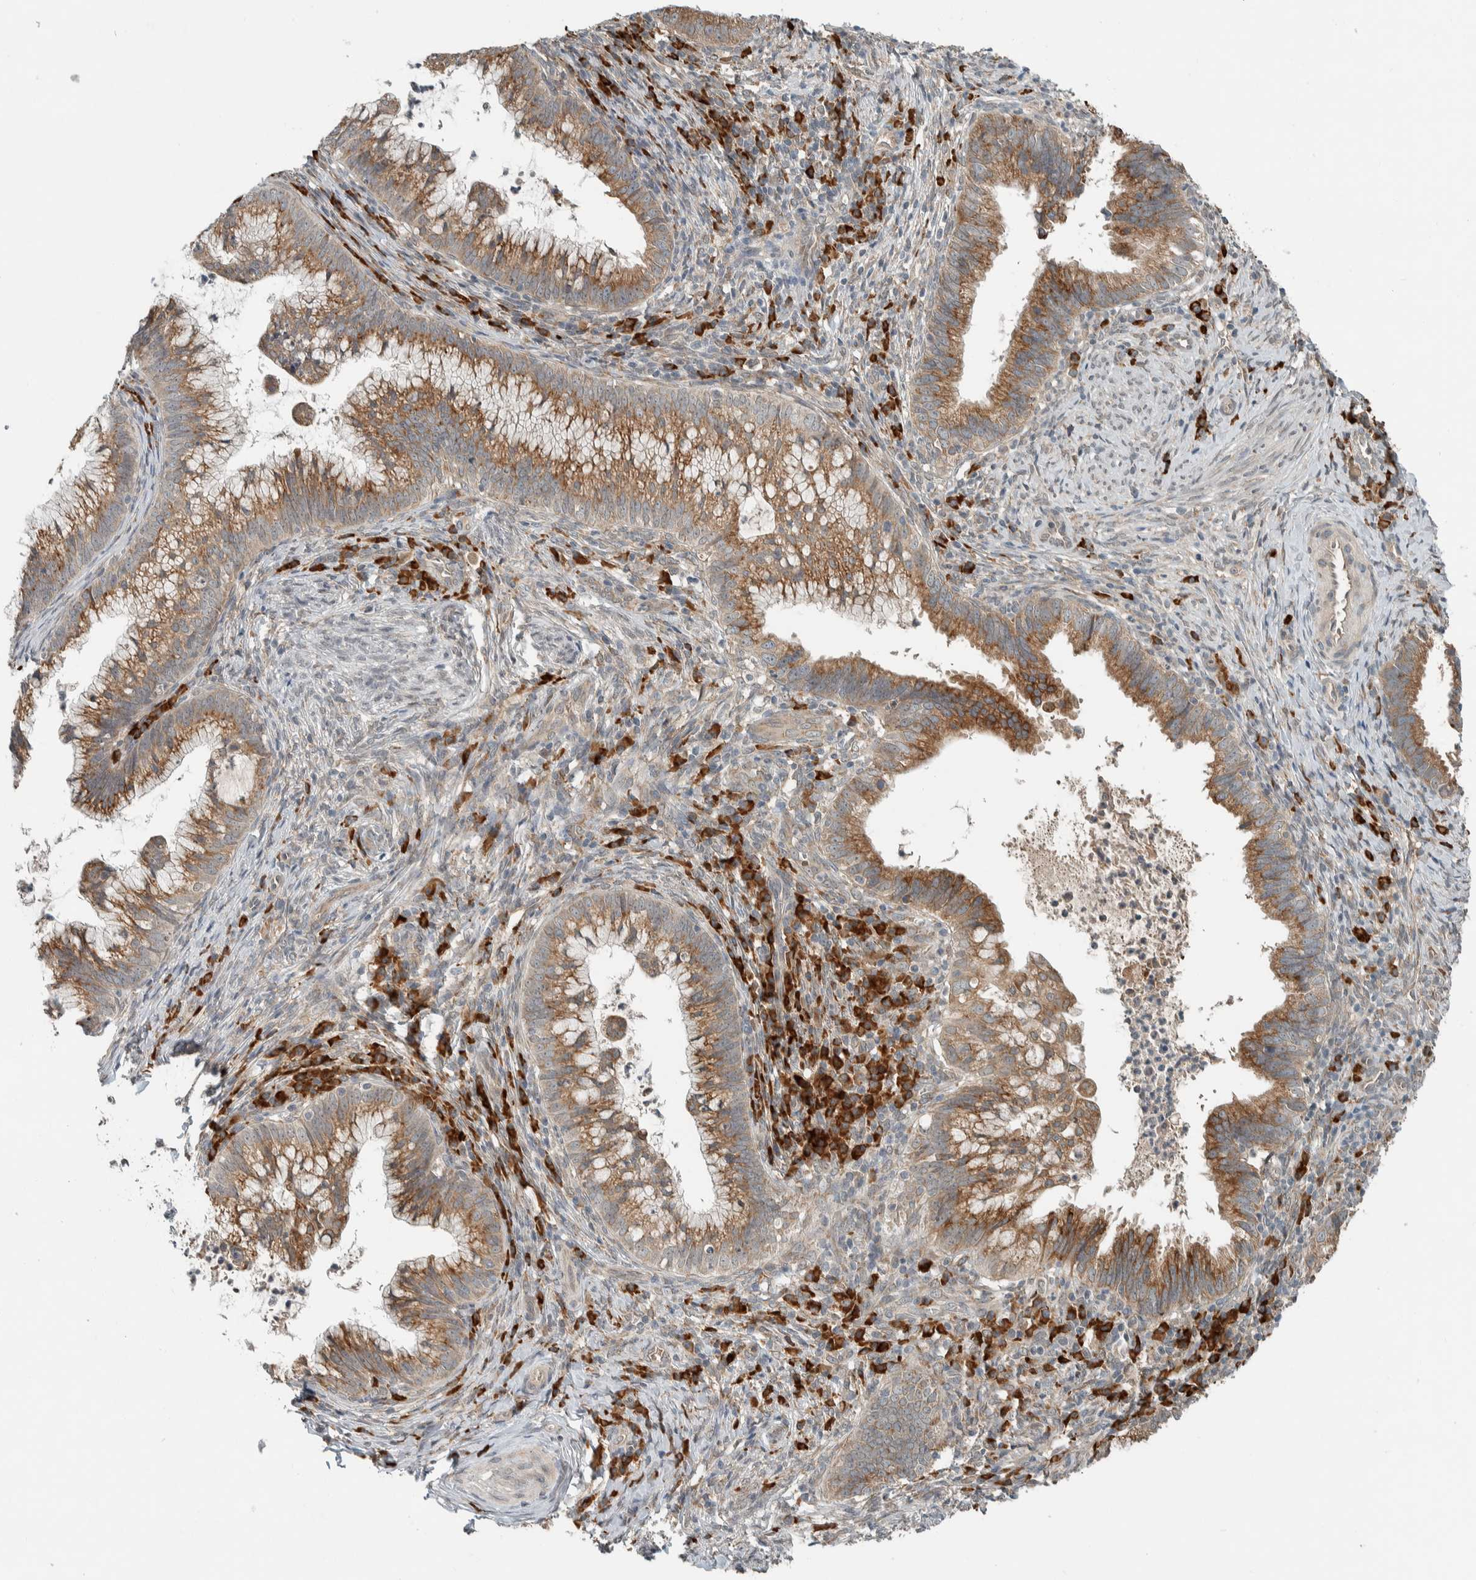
{"staining": {"intensity": "moderate", "quantity": ">75%", "location": "cytoplasmic/membranous"}, "tissue": "cervical cancer", "cell_type": "Tumor cells", "image_type": "cancer", "snomed": [{"axis": "morphology", "description": "Adenocarcinoma, NOS"}, {"axis": "topography", "description": "Cervix"}], "caption": "This histopathology image demonstrates cervical adenocarcinoma stained with immunohistochemistry to label a protein in brown. The cytoplasmic/membranous of tumor cells show moderate positivity for the protein. Nuclei are counter-stained blue.", "gene": "CTBP2", "patient": {"sex": "female", "age": 36}}